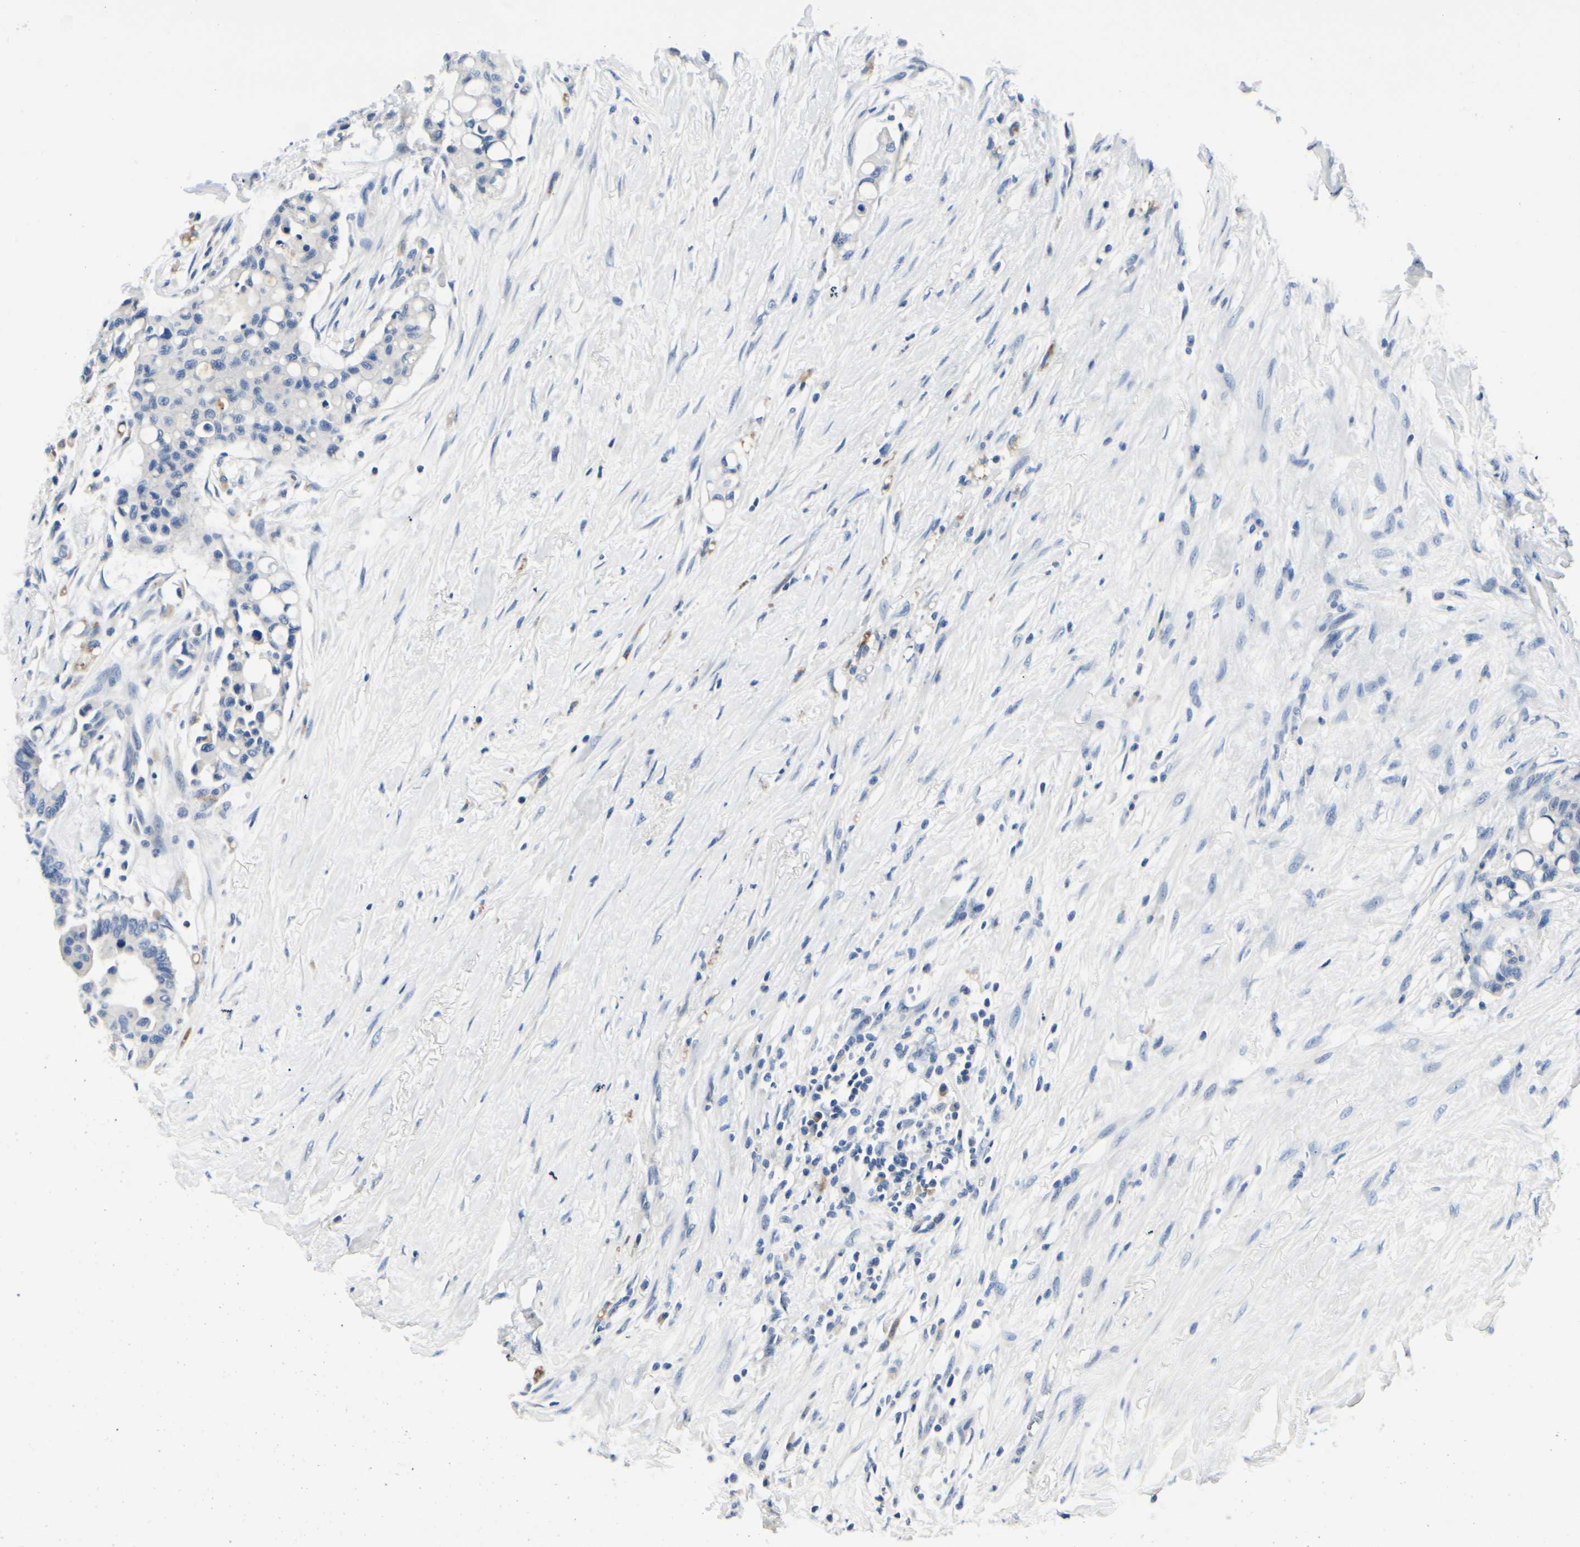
{"staining": {"intensity": "negative", "quantity": "none", "location": "none"}, "tissue": "colorectal cancer", "cell_type": "Tumor cells", "image_type": "cancer", "snomed": [{"axis": "morphology", "description": "Normal tissue, NOS"}, {"axis": "morphology", "description": "Adenocarcinoma, NOS"}, {"axis": "topography", "description": "Colon"}], "caption": "This photomicrograph is of colorectal adenocarcinoma stained with immunohistochemistry to label a protein in brown with the nuclei are counter-stained blue. There is no positivity in tumor cells. (DAB (3,3'-diaminobenzidine) IHC, high magnification).", "gene": "TGFBR3", "patient": {"sex": "male", "age": 82}}